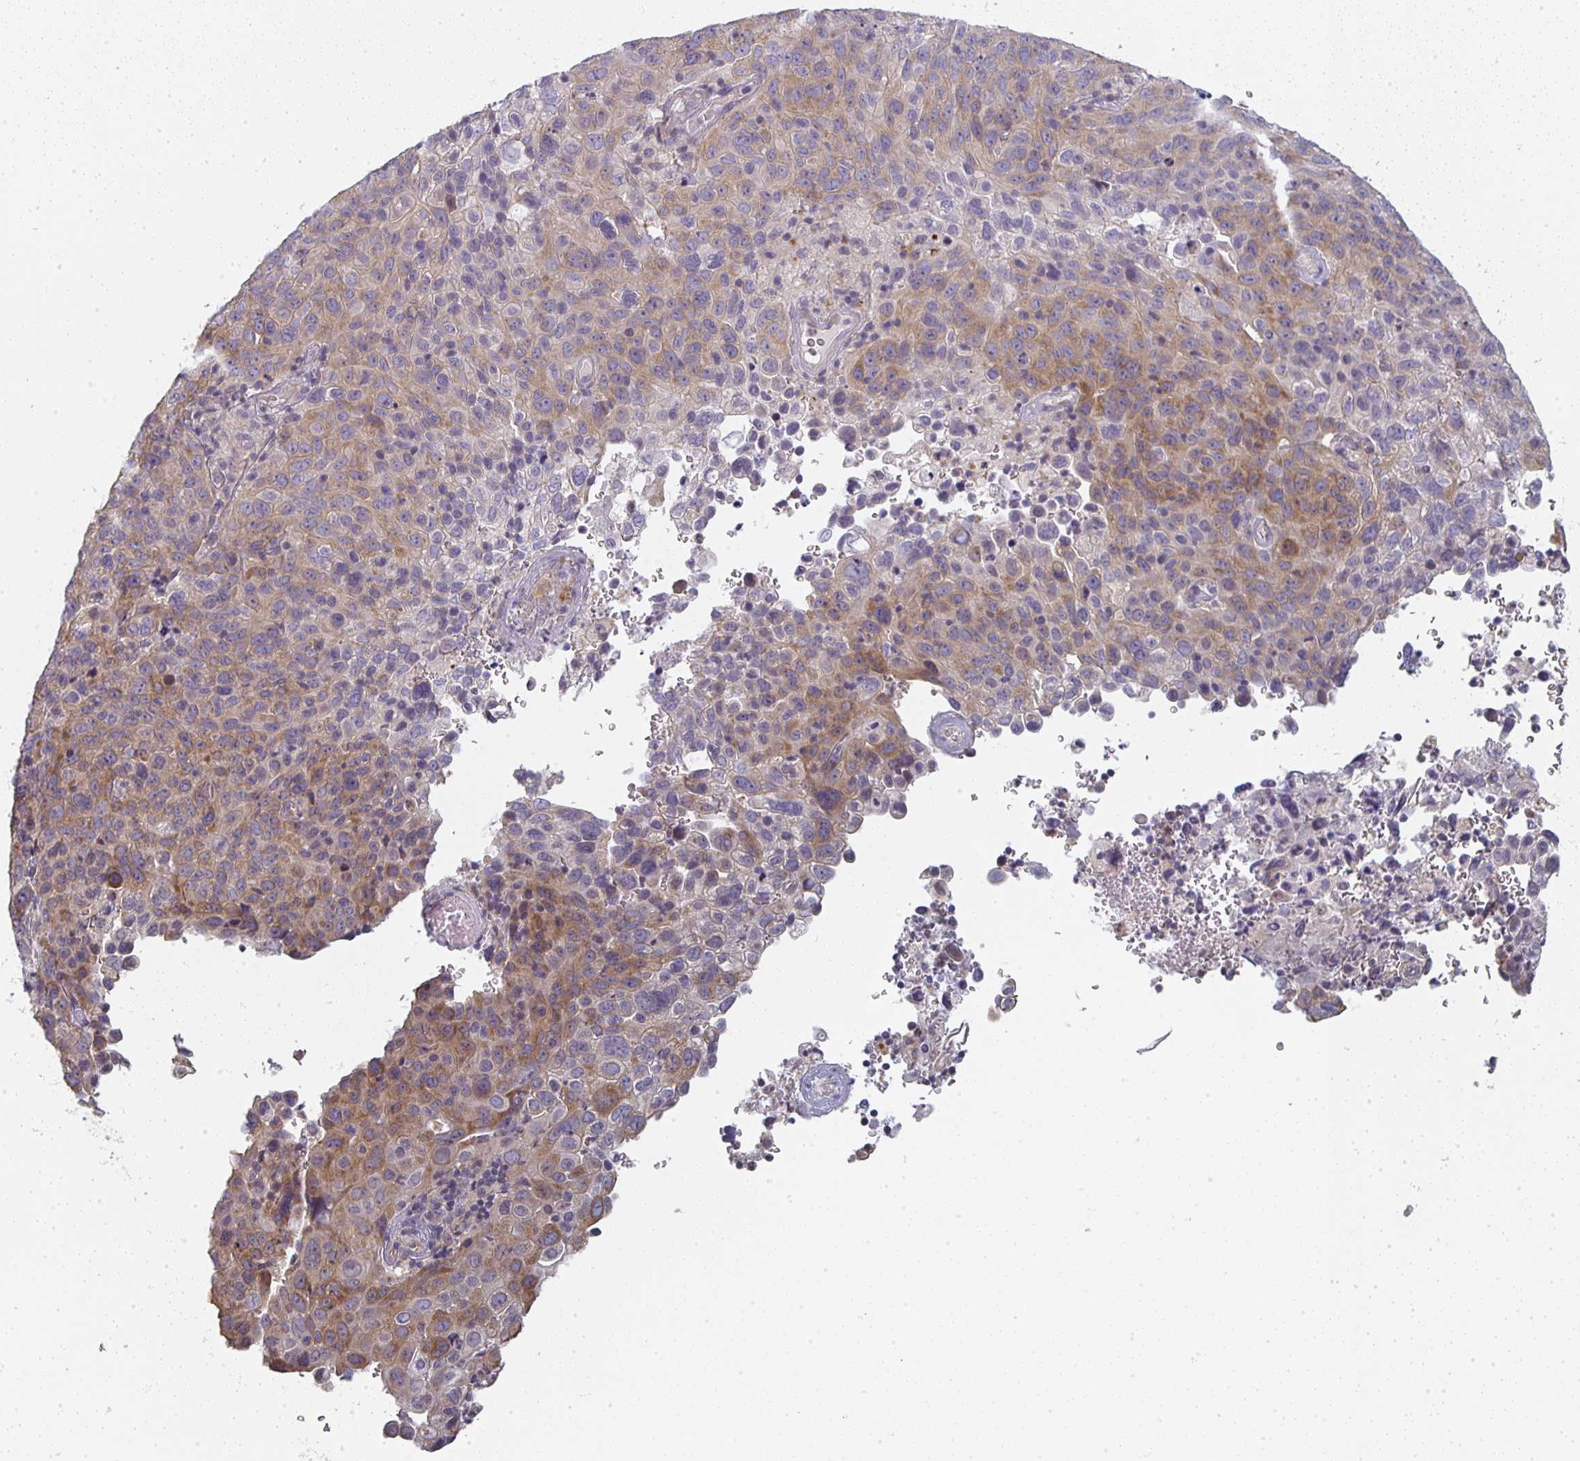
{"staining": {"intensity": "moderate", "quantity": "25%-75%", "location": "cytoplasmic/membranous"}, "tissue": "cervical cancer", "cell_type": "Tumor cells", "image_type": "cancer", "snomed": [{"axis": "morphology", "description": "Squamous cell carcinoma, NOS"}, {"axis": "topography", "description": "Cervix"}], "caption": "The photomicrograph shows a brown stain indicating the presence of a protein in the cytoplasmic/membranous of tumor cells in cervical cancer (squamous cell carcinoma). Using DAB (brown) and hematoxylin (blue) stains, captured at high magnification using brightfield microscopy.", "gene": "CTHRC1", "patient": {"sex": "female", "age": 44}}